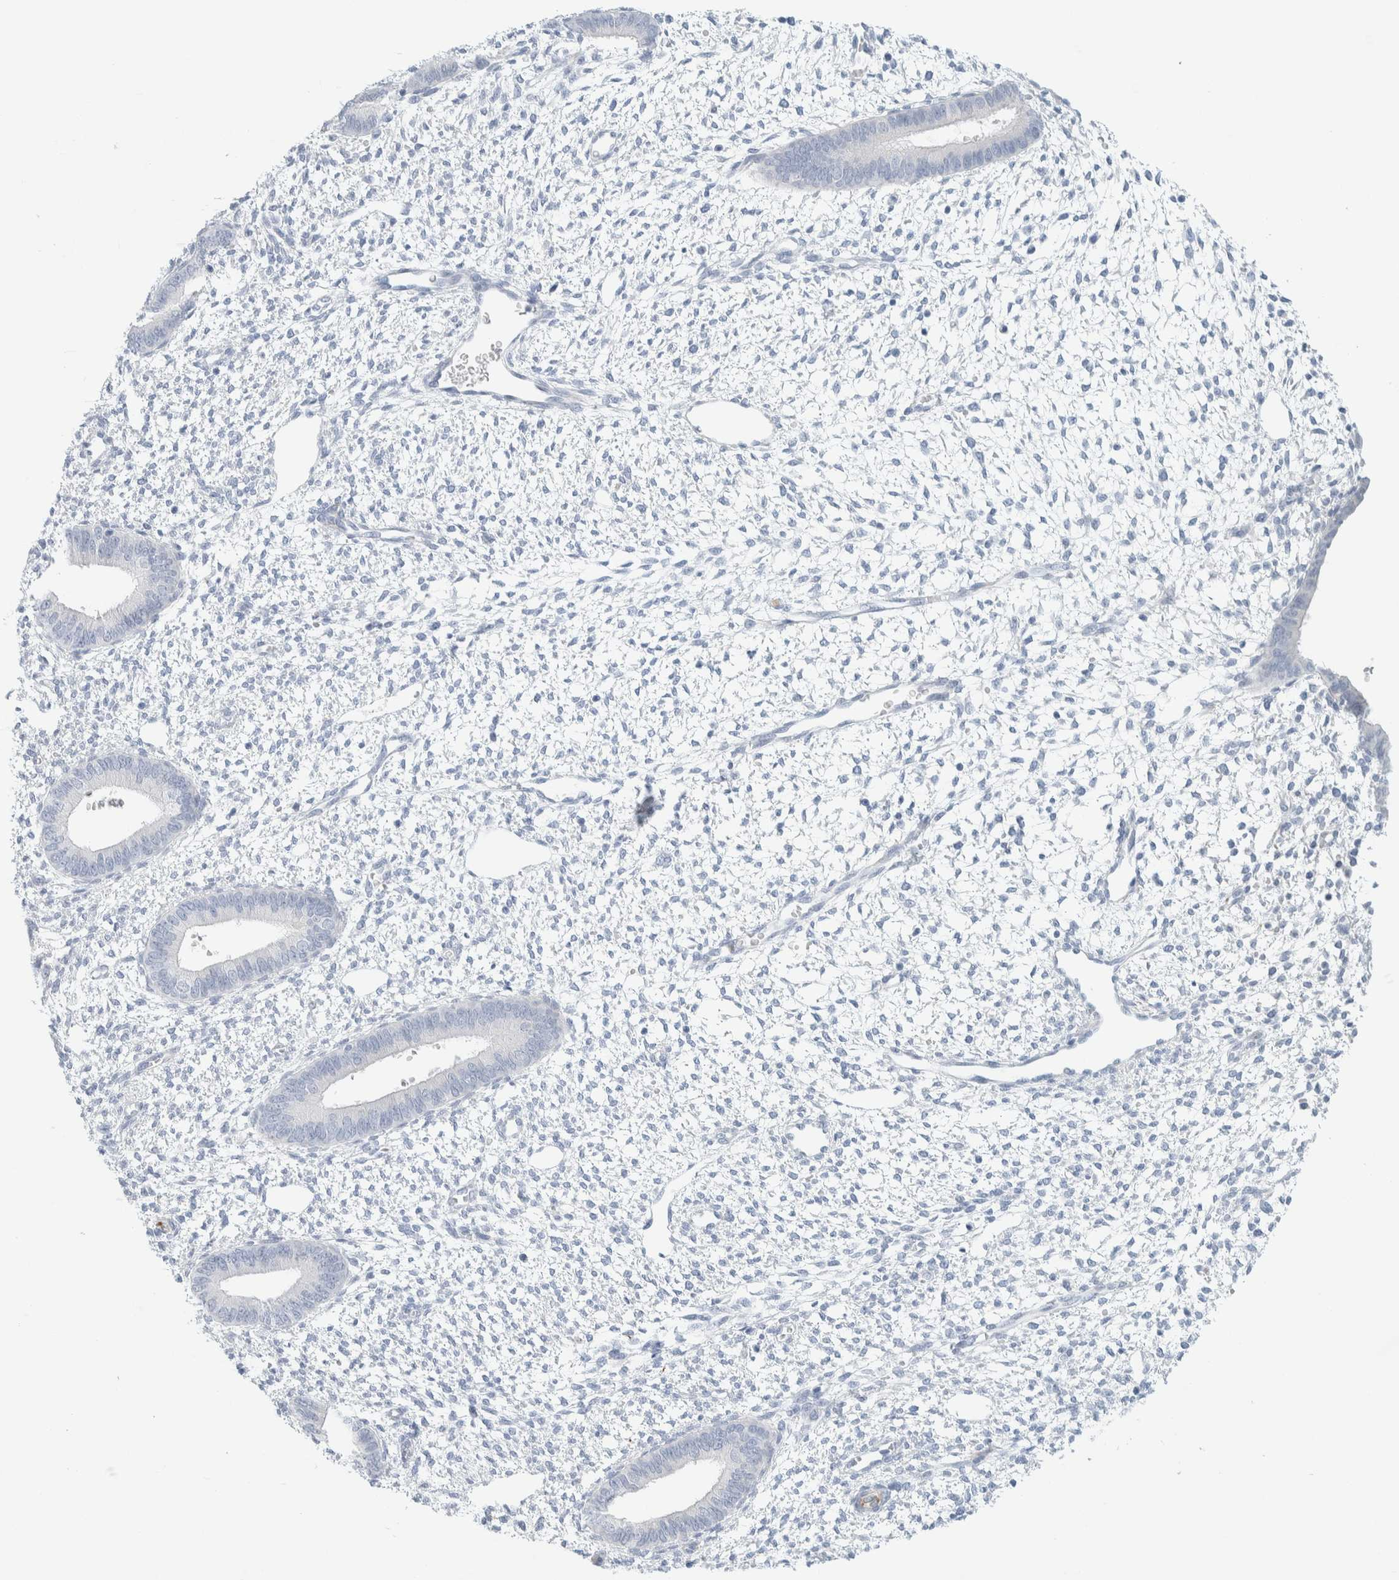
{"staining": {"intensity": "negative", "quantity": "none", "location": "none"}, "tissue": "endometrium", "cell_type": "Cells in endometrial stroma", "image_type": "normal", "snomed": [{"axis": "morphology", "description": "Normal tissue, NOS"}, {"axis": "topography", "description": "Endometrium"}], "caption": "An immunohistochemistry micrograph of benign endometrium is shown. There is no staining in cells in endometrial stroma of endometrium. (DAB (3,3'-diaminobenzidine) immunohistochemistry with hematoxylin counter stain).", "gene": "ATCAY", "patient": {"sex": "female", "age": 46}}